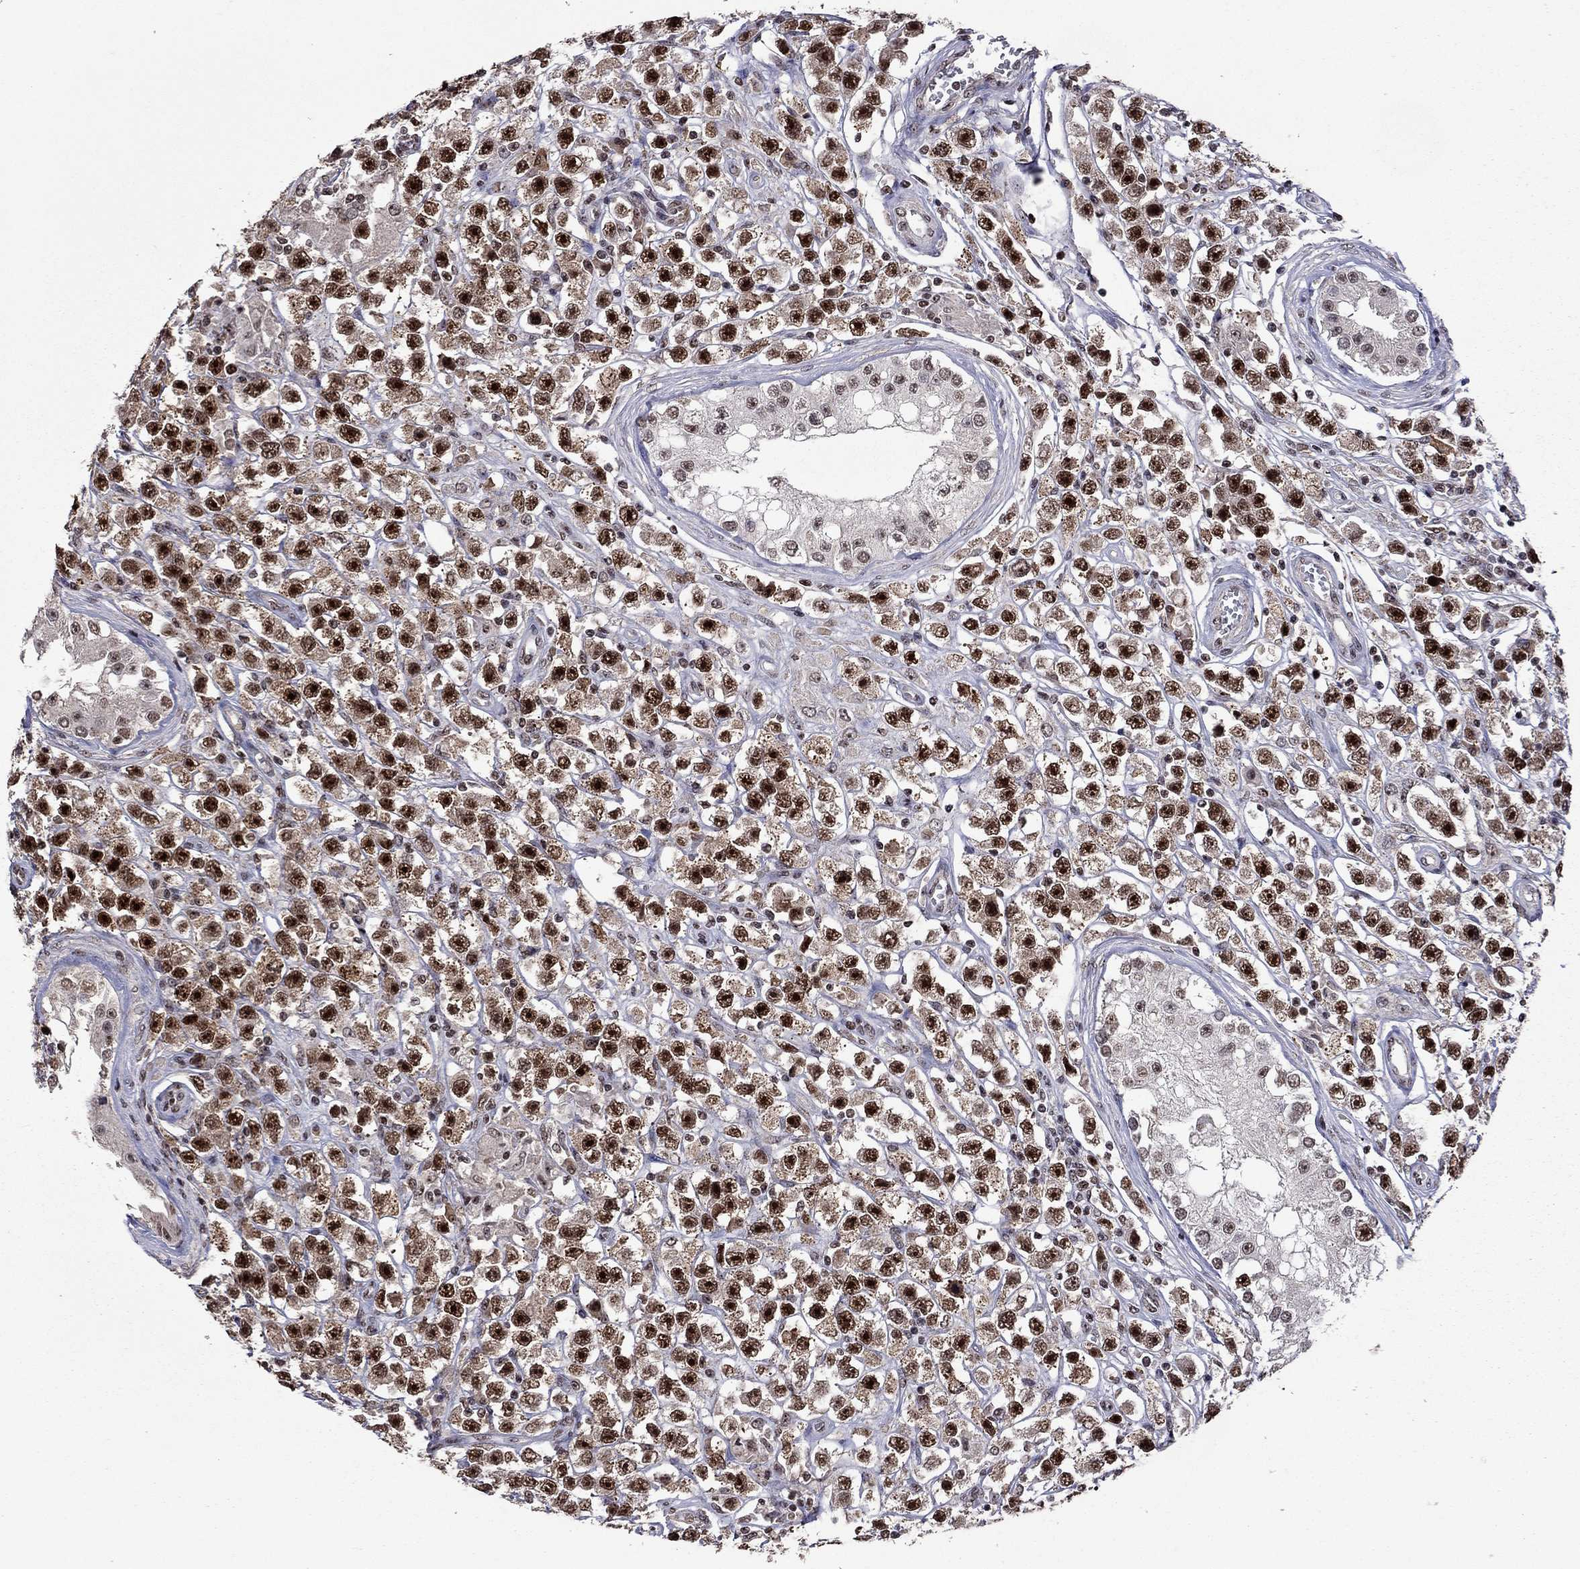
{"staining": {"intensity": "strong", "quantity": "25%-75%", "location": "nuclear"}, "tissue": "testis cancer", "cell_type": "Tumor cells", "image_type": "cancer", "snomed": [{"axis": "morphology", "description": "Seminoma, NOS"}, {"axis": "topography", "description": "Testis"}], "caption": "A high-resolution photomicrograph shows IHC staining of seminoma (testis), which displays strong nuclear staining in approximately 25%-75% of tumor cells.", "gene": "SPOUT1", "patient": {"sex": "male", "age": 45}}